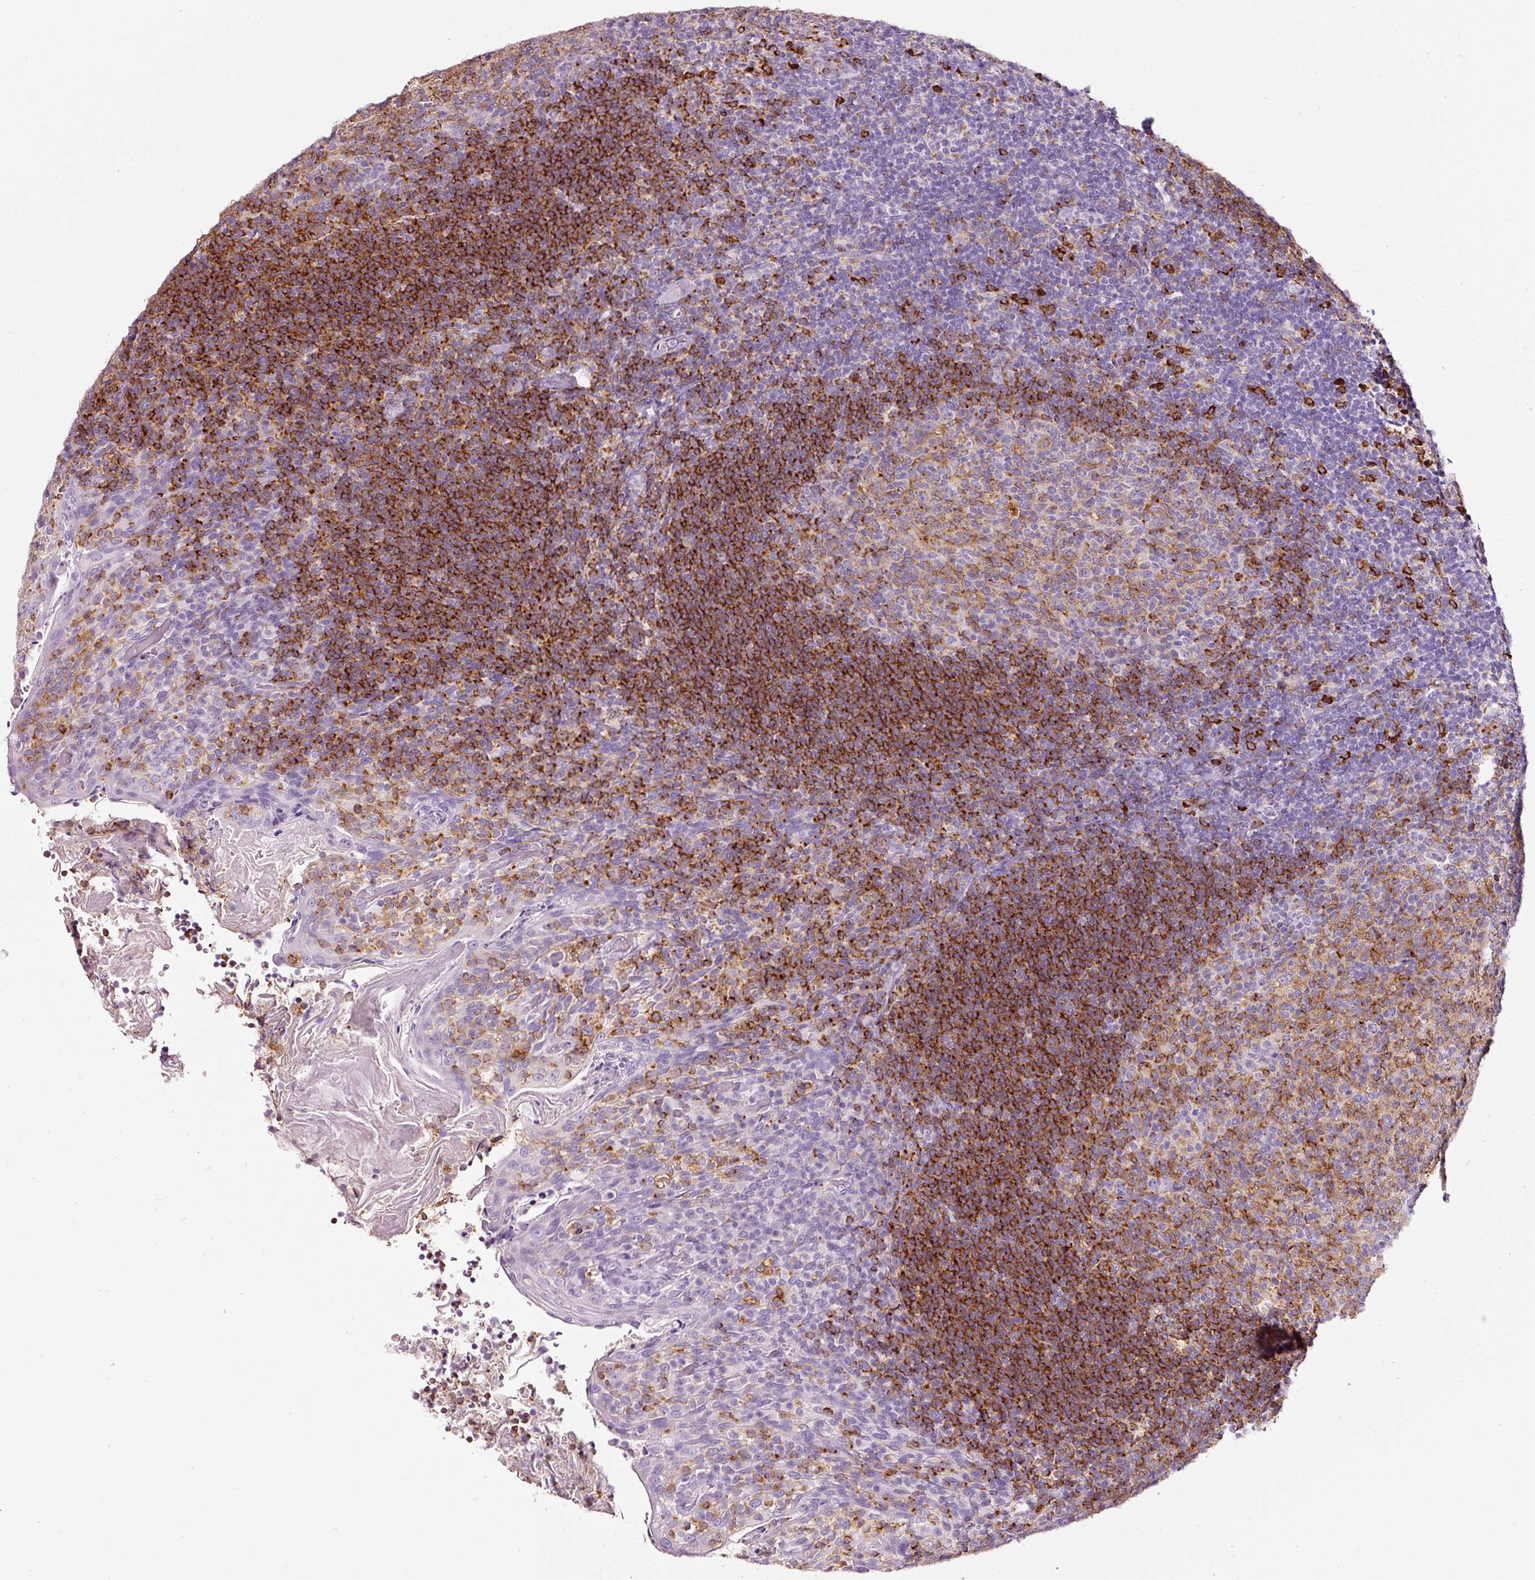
{"staining": {"intensity": "moderate", "quantity": "25%-75%", "location": "cytoplasmic/membranous"}, "tissue": "tonsil", "cell_type": "Germinal center cells", "image_type": "normal", "snomed": [{"axis": "morphology", "description": "Normal tissue, NOS"}, {"axis": "topography", "description": "Tonsil"}], "caption": "Immunohistochemical staining of normal human tonsil demonstrates moderate cytoplasmic/membranous protein staining in approximately 25%-75% of germinal center cells.", "gene": "CYB561A3", "patient": {"sex": "female", "age": 10}}